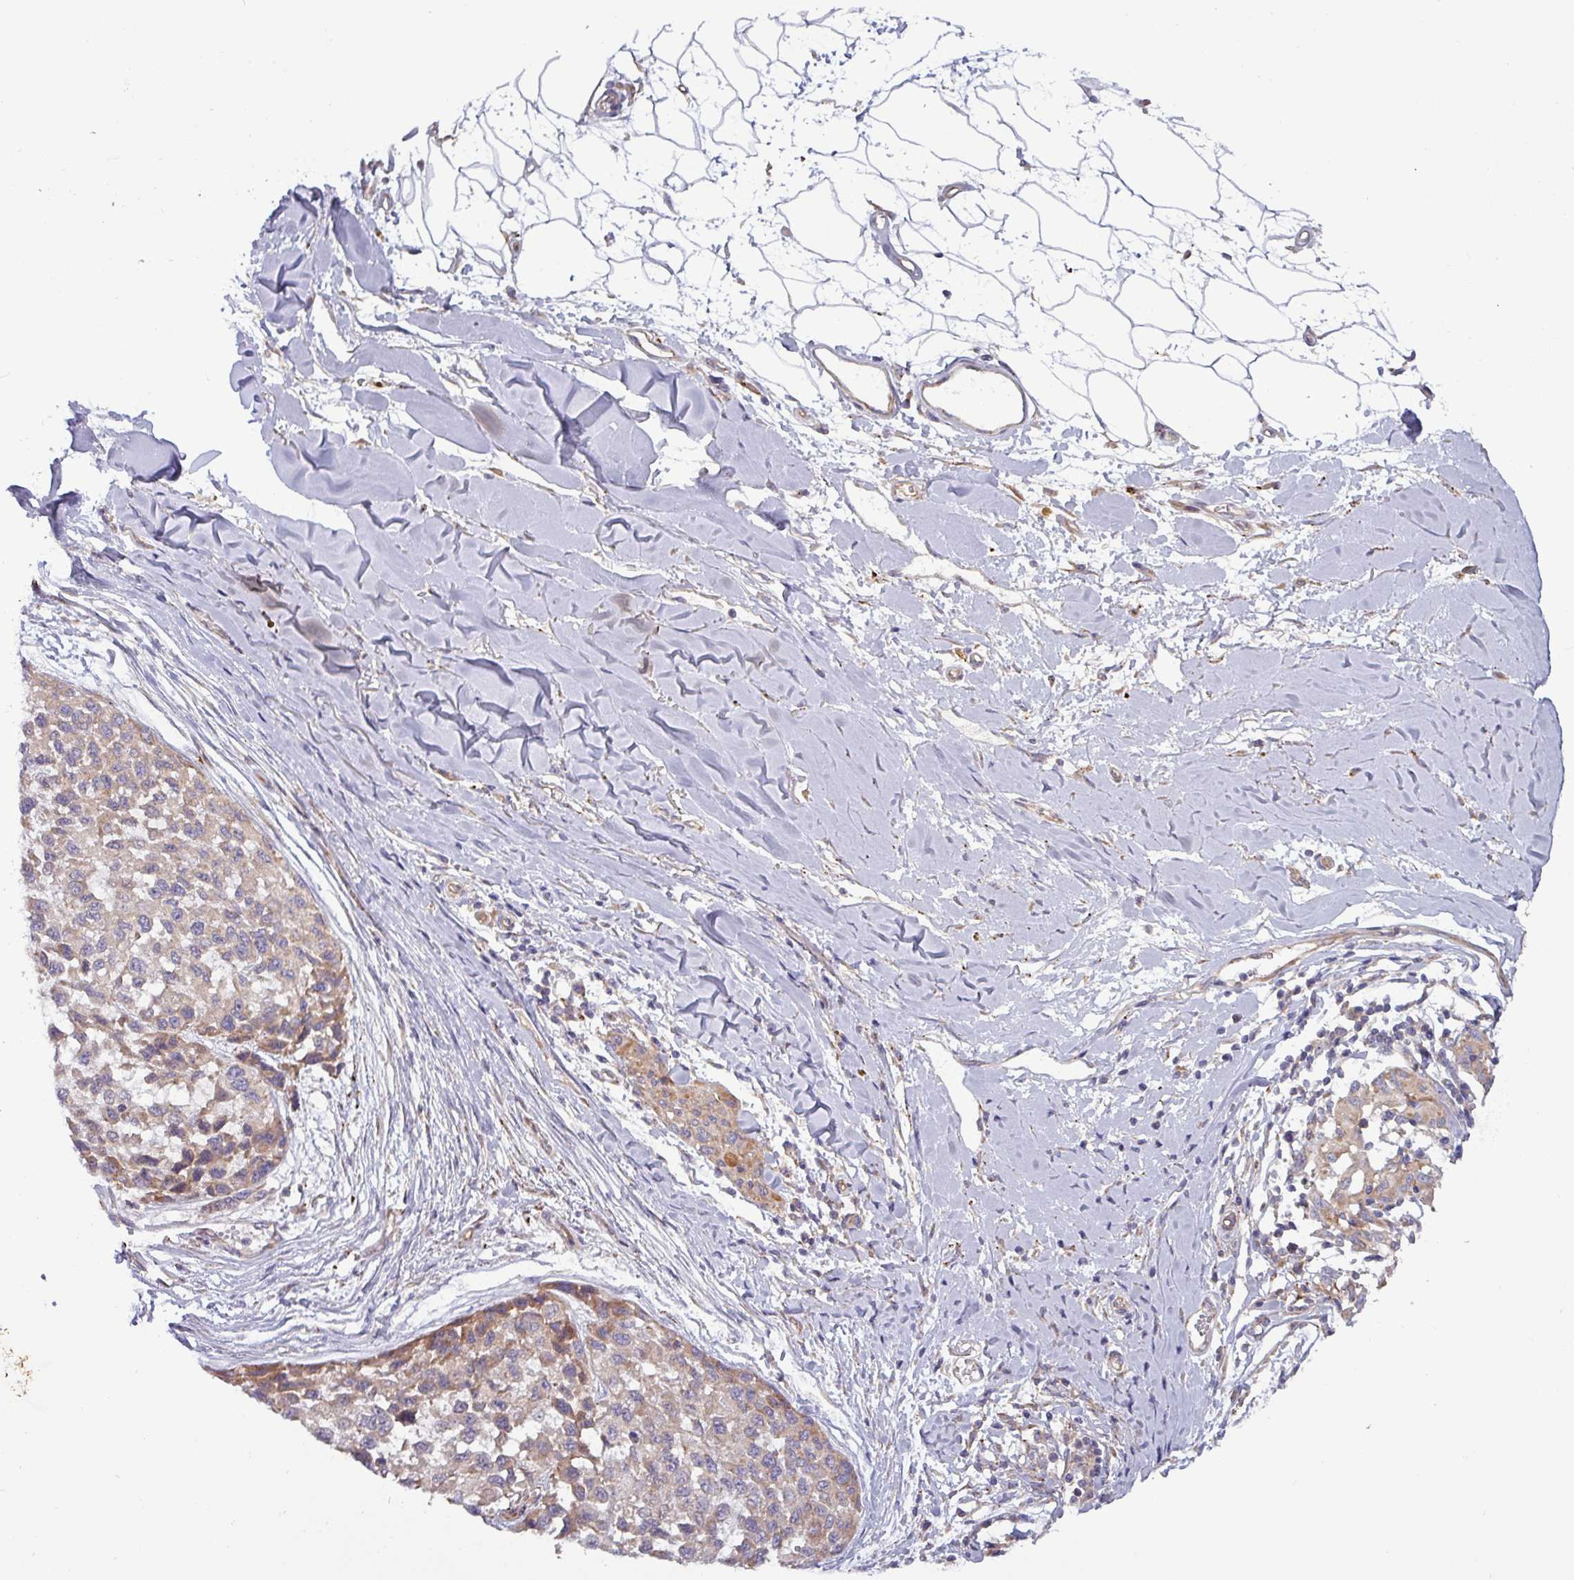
{"staining": {"intensity": "moderate", "quantity": "<25%", "location": "cytoplasmic/membranous"}, "tissue": "melanoma", "cell_type": "Tumor cells", "image_type": "cancer", "snomed": [{"axis": "morphology", "description": "Malignant melanoma, NOS"}, {"axis": "topography", "description": "Skin"}], "caption": "Protein analysis of melanoma tissue exhibits moderate cytoplasmic/membranous positivity in approximately <25% of tumor cells.", "gene": "PLIN2", "patient": {"sex": "male", "age": 62}}